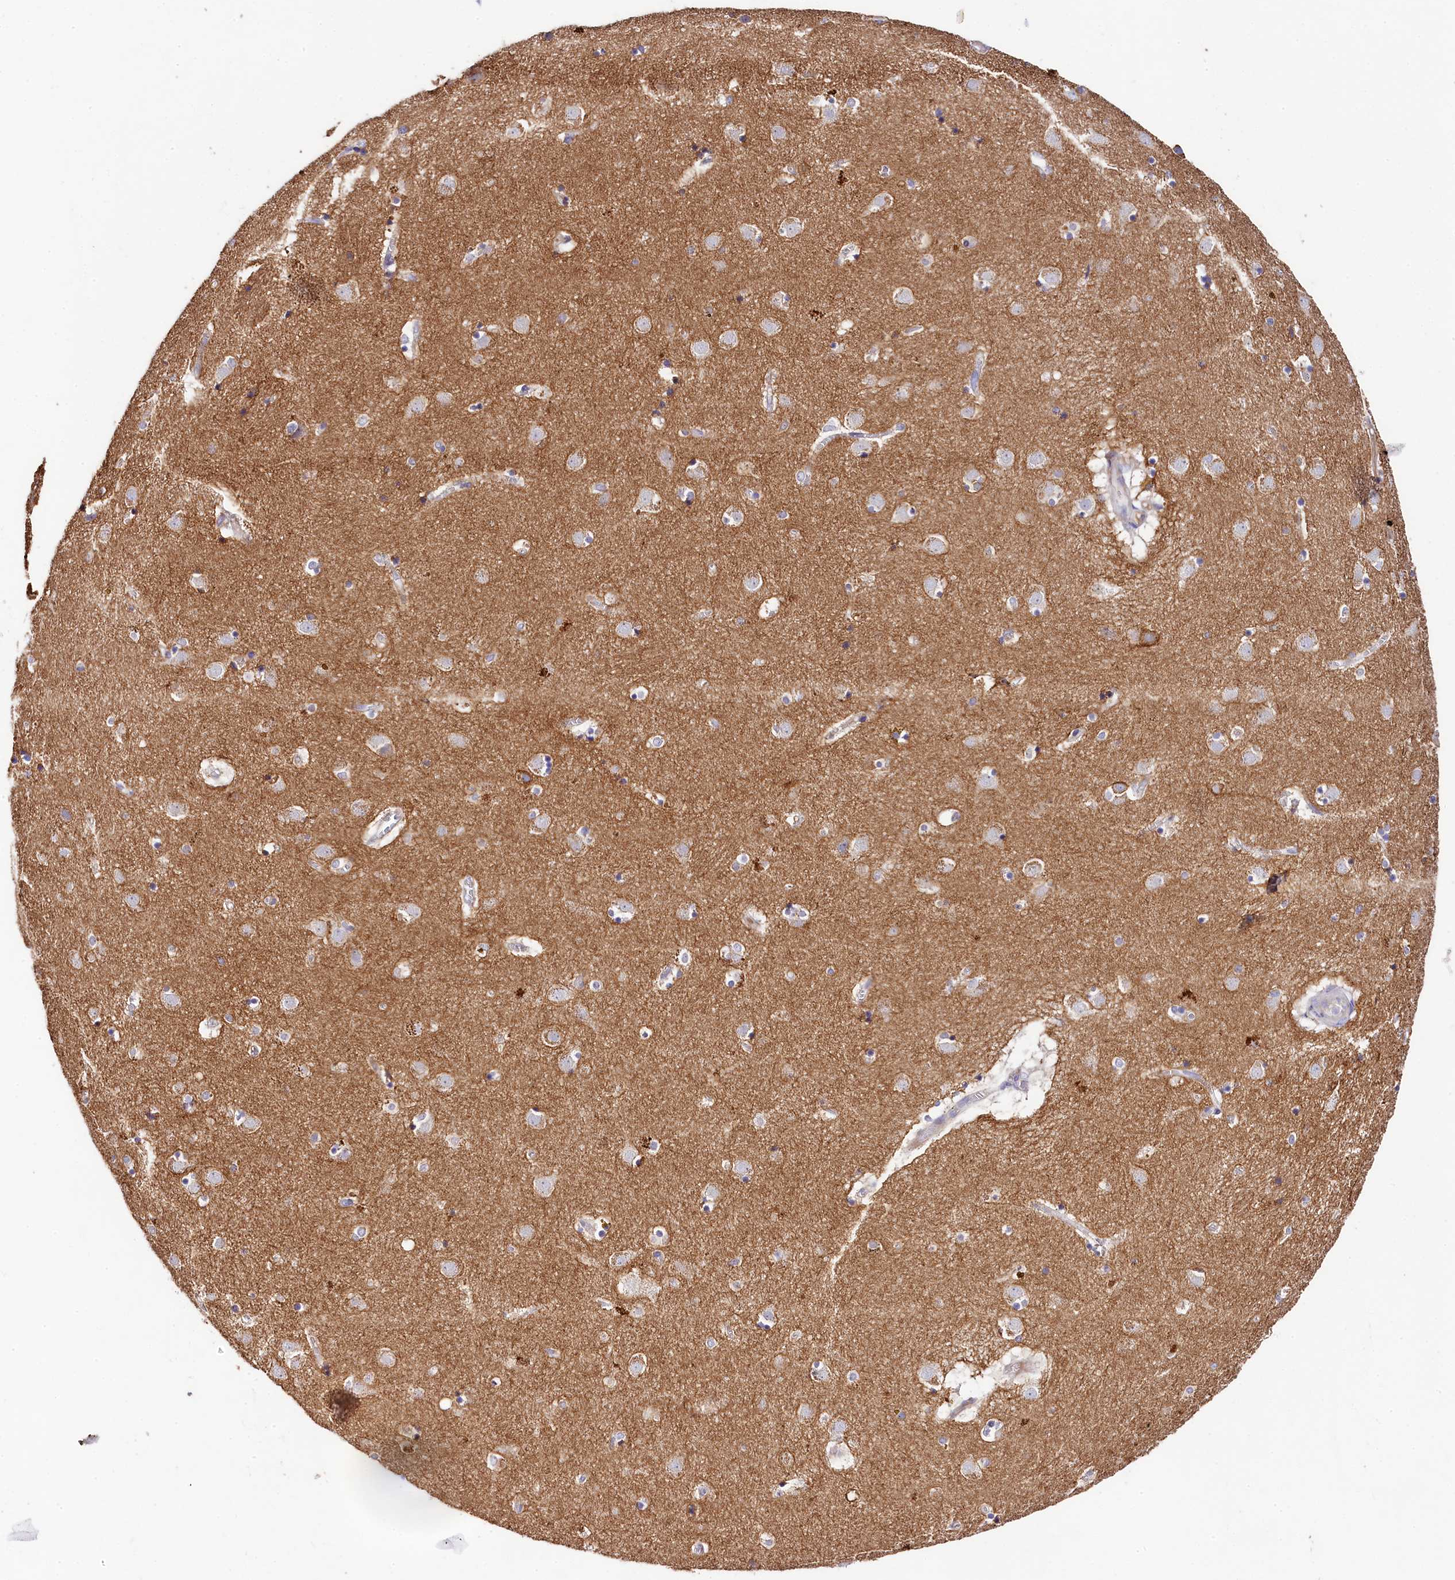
{"staining": {"intensity": "moderate", "quantity": "<25%", "location": "cytoplasmic/membranous"}, "tissue": "caudate", "cell_type": "Glial cells", "image_type": "normal", "snomed": [{"axis": "morphology", "description": "Normal tissue, NOS"}, {"axis": "topography", "description": "Lateral ventricle wall"}], "caption": "Human caudate stained for a protein (brown) shows moderate cytoplasmic/membranous positive staining in about <25% of glial cells.", "gene": "FXYD6", "patient": {"sex": "male", "age": 70}}